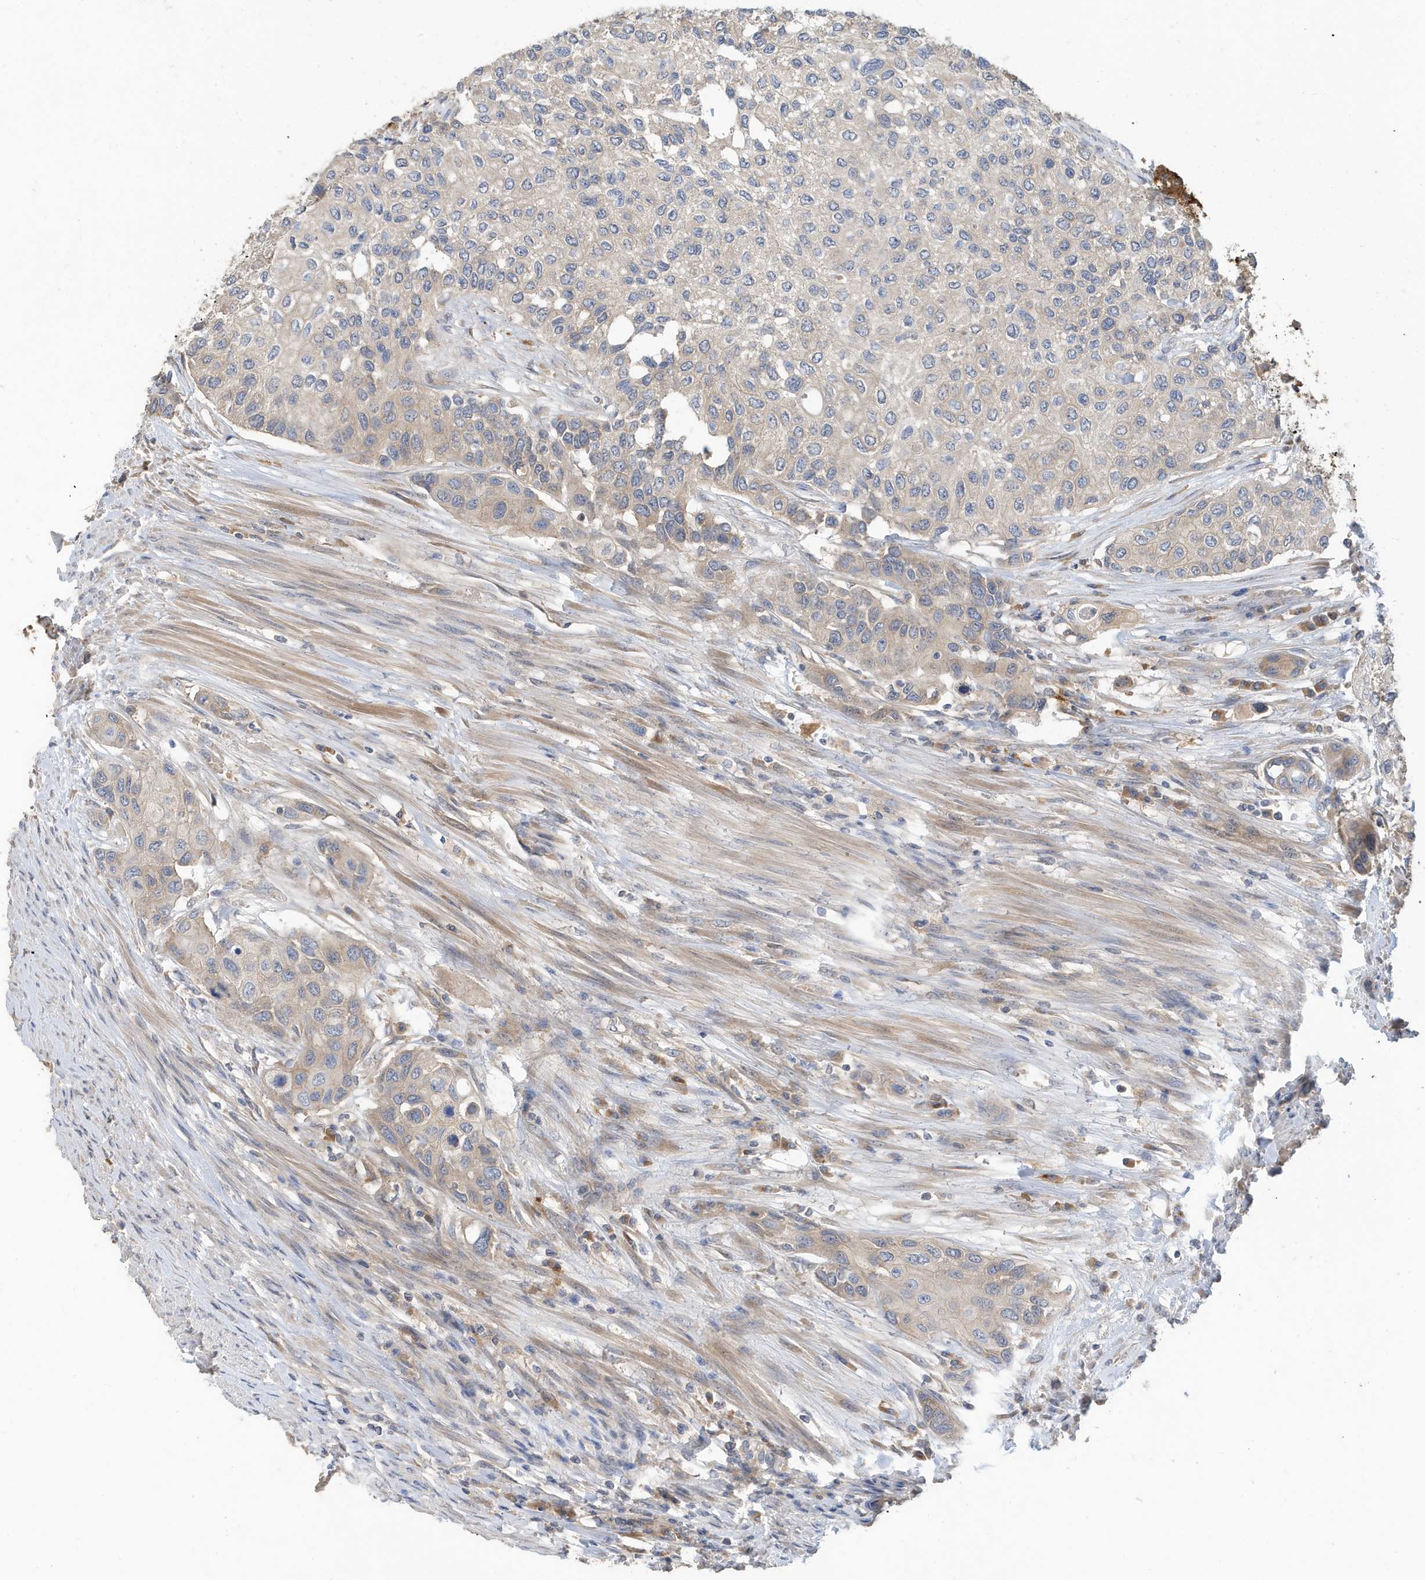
{"staining": {"intensity": "negative", "quantity": "none", "location": "none"}, "tissue": "urothelial cancer", "cell_type": "Tumor cells", "image_type": "cancer", "snomed": [{"axis": "morphology", "description": "Normal tissue, NOS"}, {"axis": "morphology", "description": "Urothelial carcinoma, High grade"}, {"axis": "topography", "description": "Vascular tissue"}, {"axis": "topography", "description": "Urinary bladder"}], "caption": "Immunohistochemistry (IHC) image of human urothelial cancer stained for a protein (brown), which shows no positivity in tumor cells. Brightfield microscopy of immunohistochemistry stained with DAB (3,3'-diaminobenzidine) (brown) and hematoxylin (blue), captured at high magnification.", "gene": "LAPTM4A", "patient": {"sex": "female", "age": 56}}